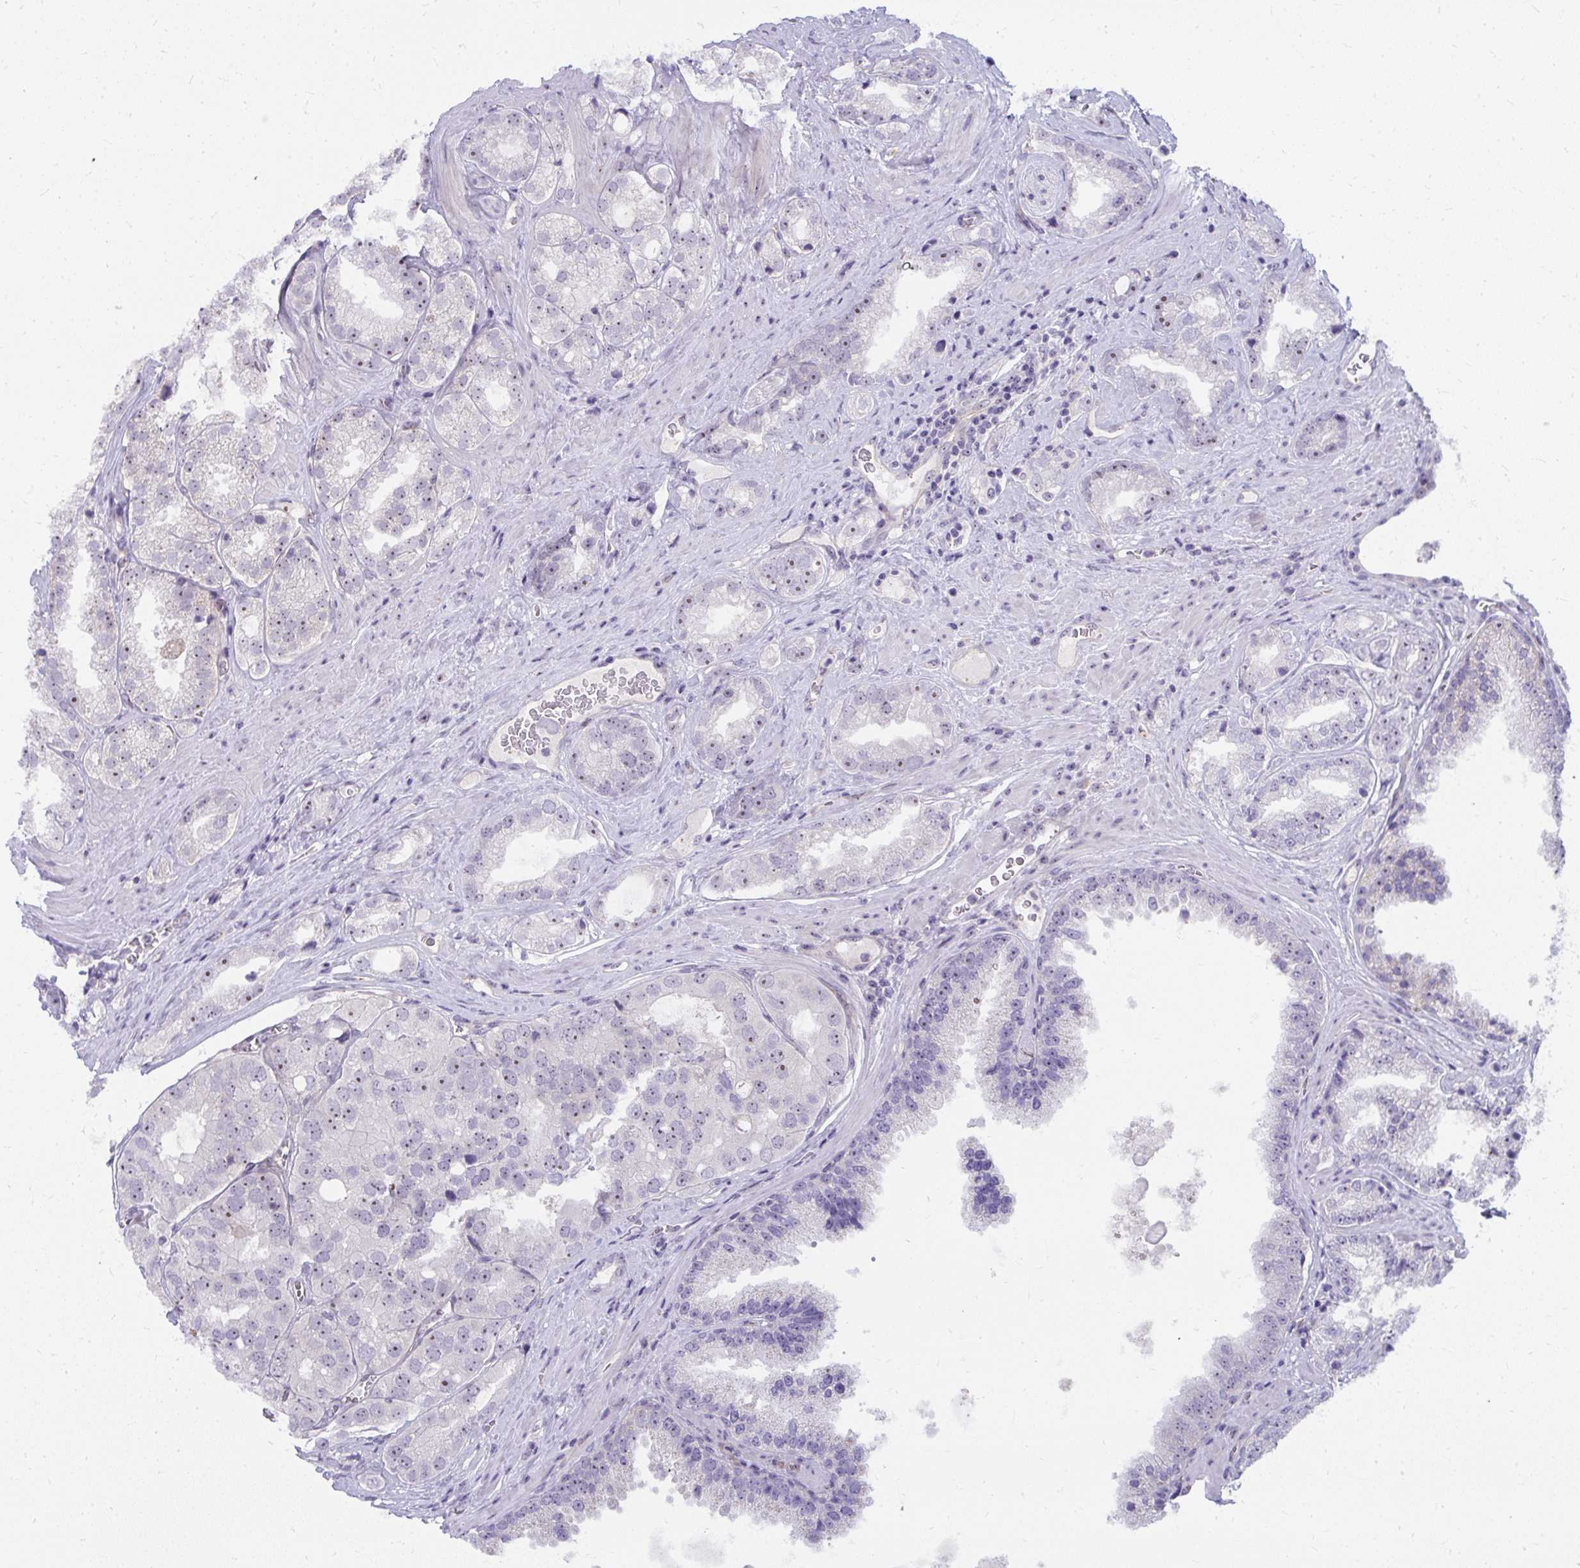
{"staining": {"intensity": "weak", "quantity": "25%-75%", "location": "nuclear"}, "tissue": "prostate cancer", "cell_type": "Tumor cells", "image_type": "cancer", "snomed": [{"axis": "morphology", "description": "Adenocarcinoma, High grade"}, {"axis": "topography", "description": "Prostate"}], "caption": "DAB immunohistochemical staining of prostate cancer demonstrates weak nuclear protein positivity in about 25%-75% of tumor cells.", "gene": "MUS81", "patient": {"sex": "male", "age": 67}}